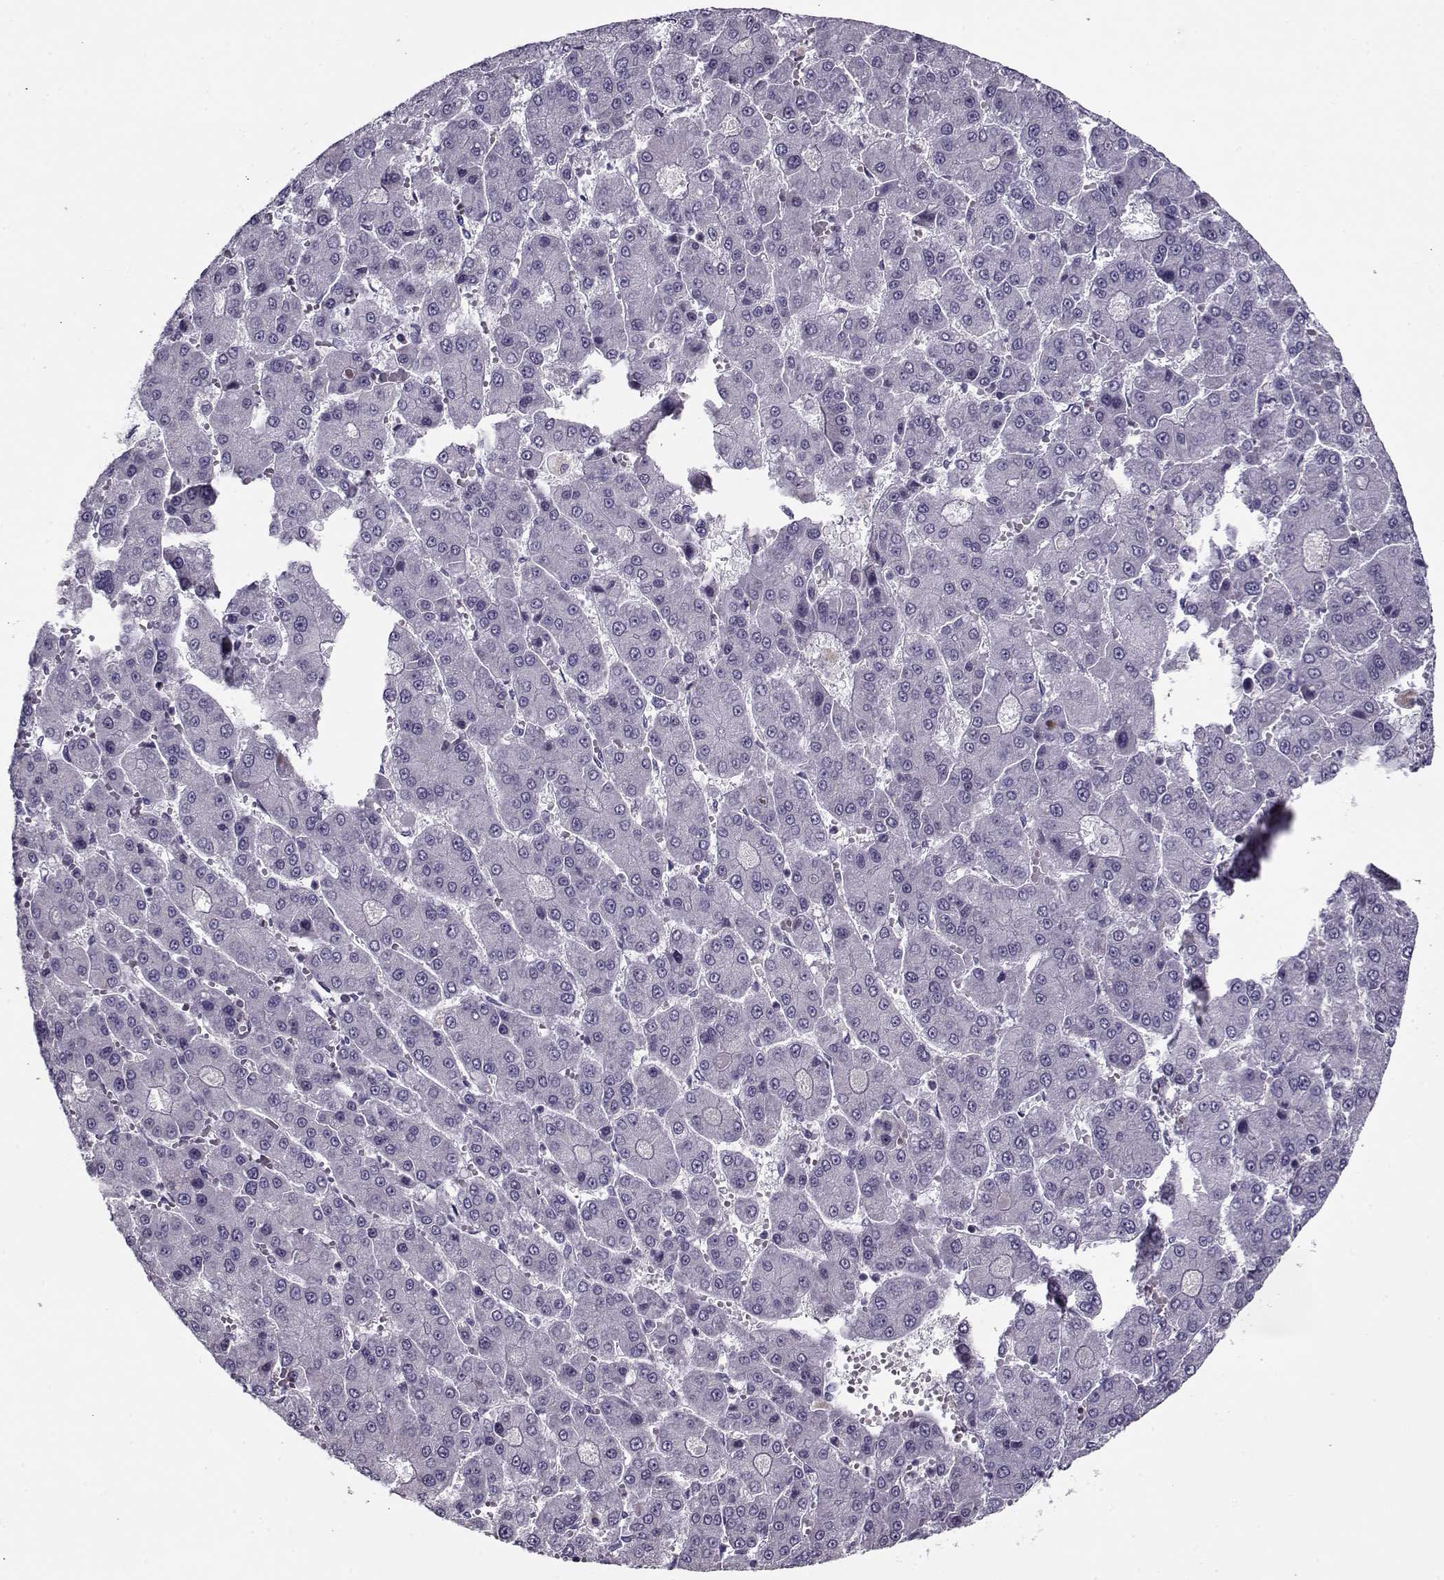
{"staining": {"intensity": "negative", "quantity": "none", "location": "none"}, "tissue": "liver cancer", "cell_type": "Tumor cells", "image_type": "cancer", "snomed": [{"axis": "morphology", "description": "Carcinoma, Hepatocellular, NOS"}, {"axis": "topography", "description": "Liver"}], "caption": "A micrograph of human liver cancer (hepatocellular carcinoma) is negative for staining in tumor cells.", "gene": "PP2D1", "patient": {"sex": "male", "age": 70}}